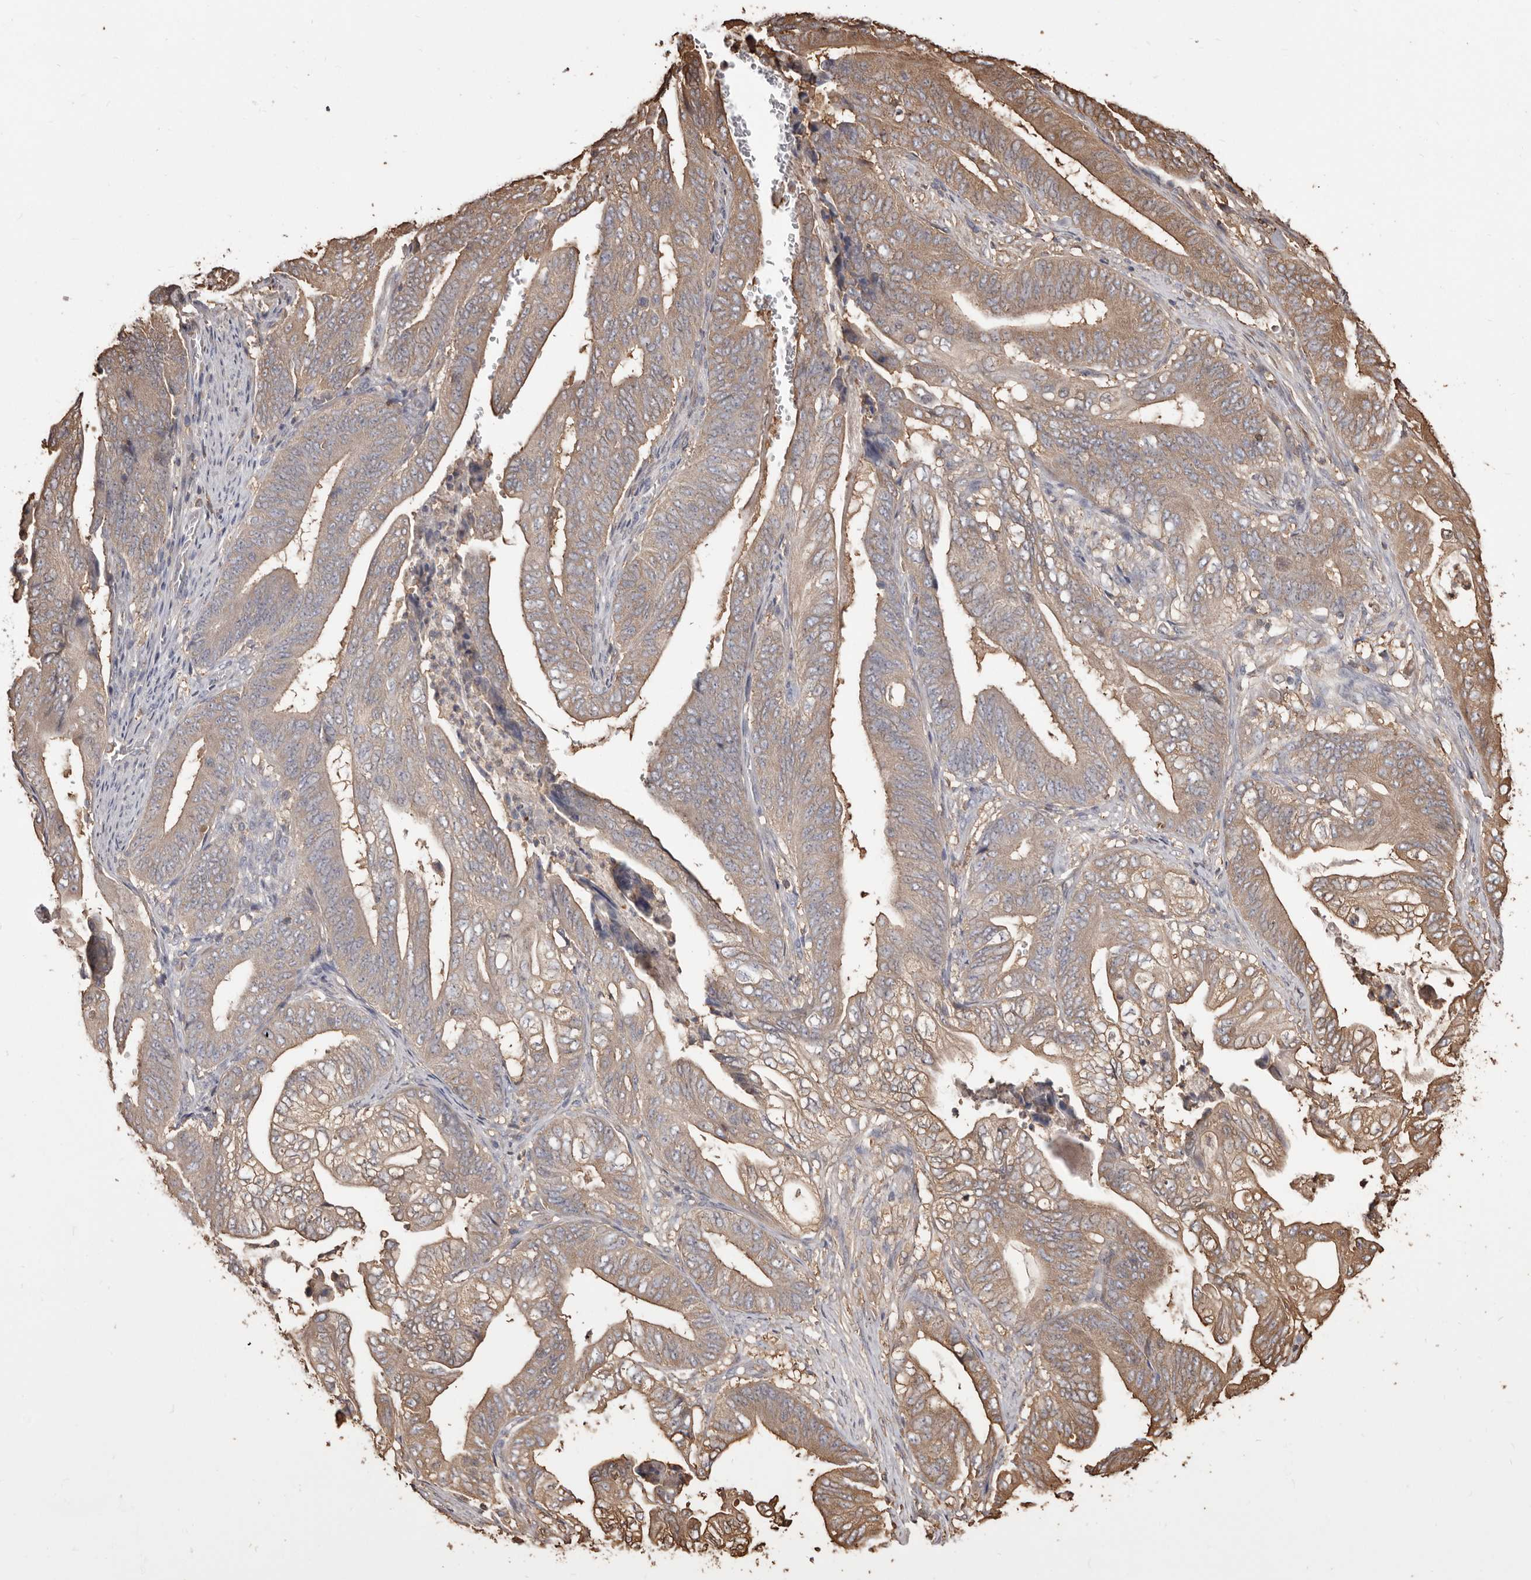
{"staining": {"intensity": "moderate", "quantity": ">75%", "location": "cytoplasmic/membranous"}, "tissue": "stomach cancer", "cell_type": "Tumor cells", "image_type": "cancer", "snomed": [{"axis": "morphology", "description": "Adenocarcinoma, NOS"}, {"axis": "topography", "description": "Stomach"}], "caption": "IHC staining of stomach adenocarcinoma, which shows medium levels of moderate cytoplasmic/membranous staining in approximately >75% of tumor cells indicating moderate cytoplasmic/membranous protein positivity. The staining was performed using DAB (brown) for protein detection and nuclei were counterstained in hematoxylin (blue).", "gene": "PKM", "patient": {"sex": "female", "age": 73}}